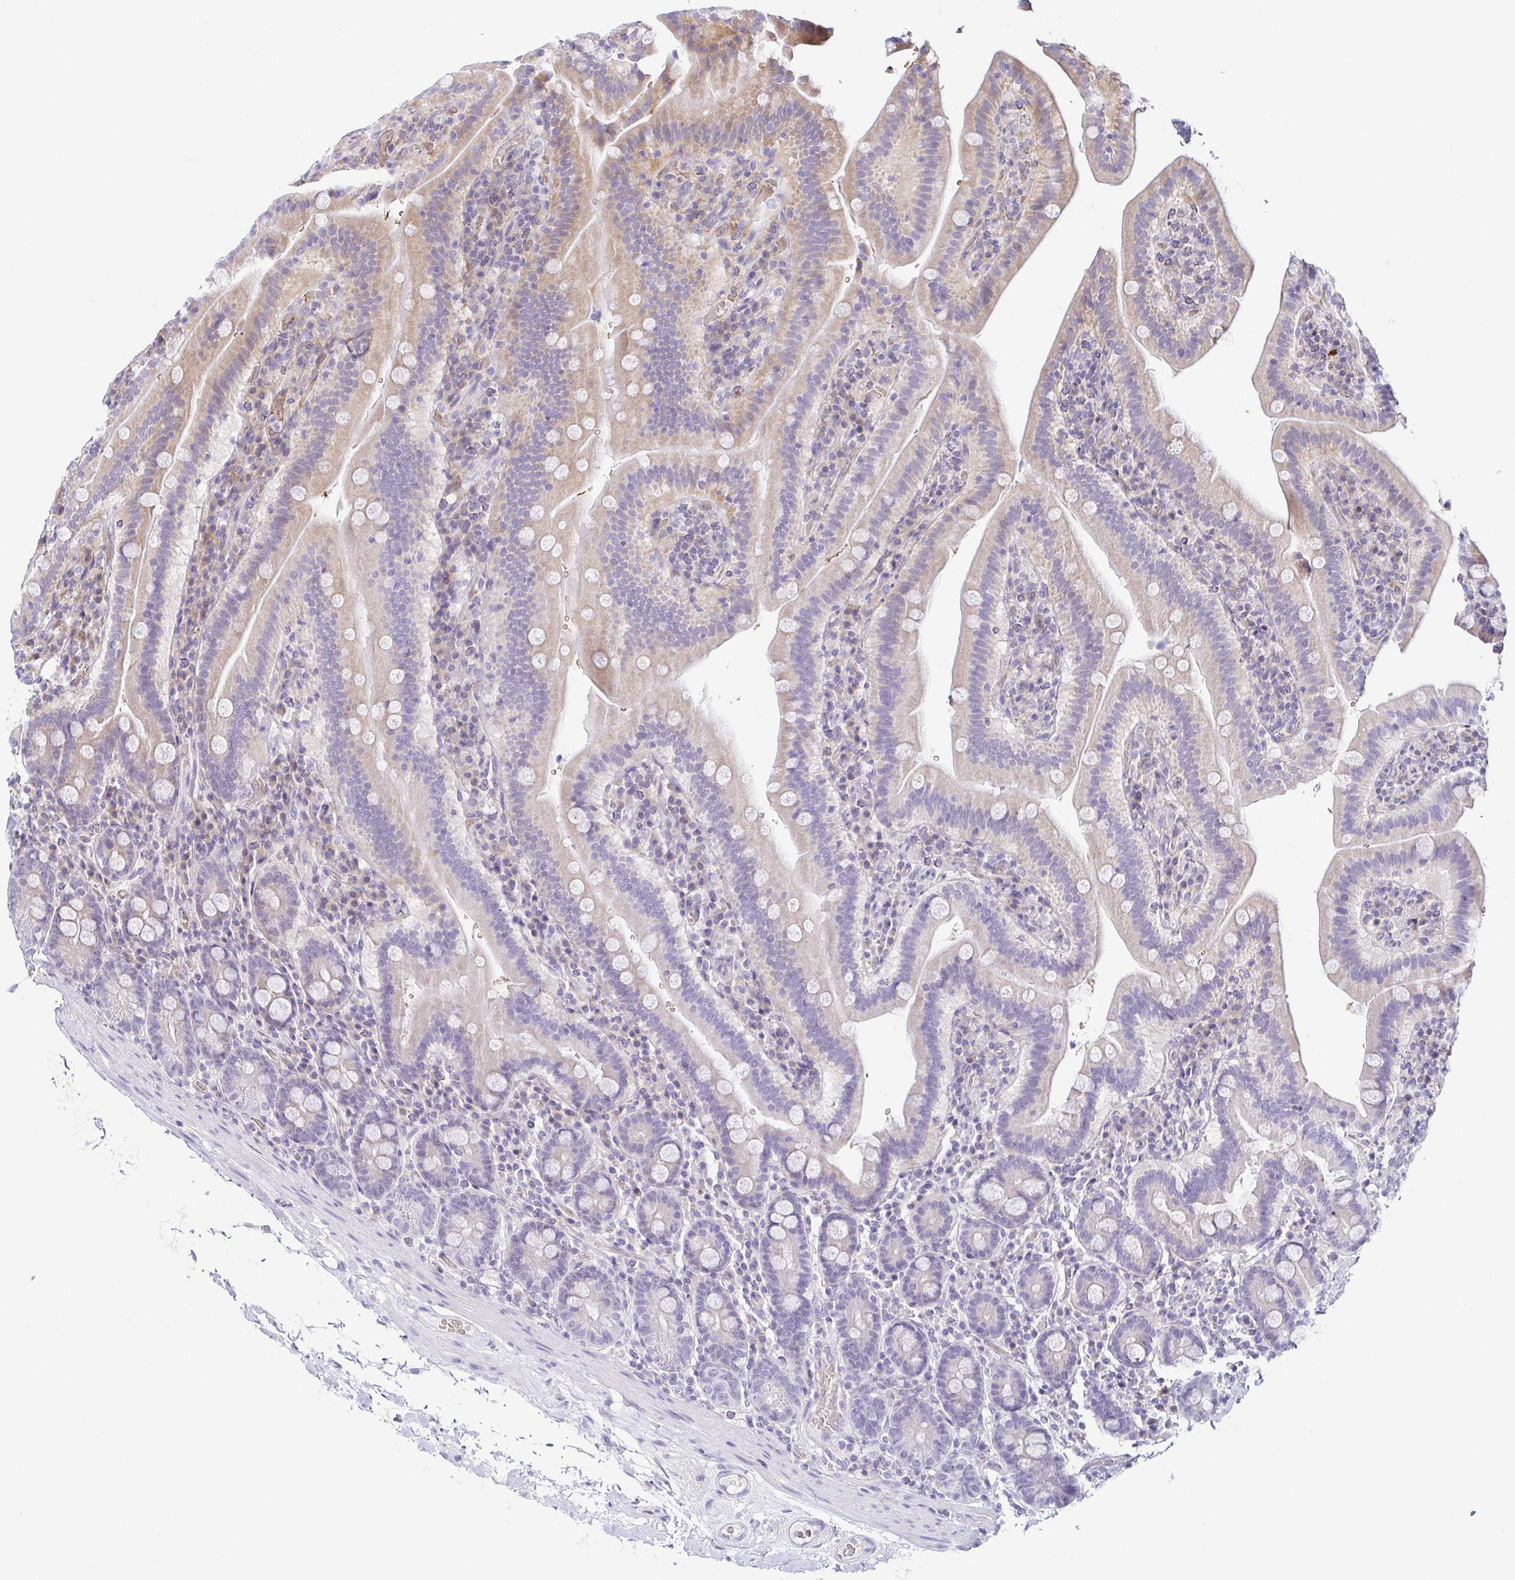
{"staining": {"intensity": "weak", "quantity": "25%-75%", "location": "cytoplasmic/membranous"}, "tissue": "small intestine", "cell_type": "Glandular cells", "image_type": "normal", "snomed": [{"axis": "morphology", "description": "Normal tissue, NOS"}, {"axis": "topography", "description": "Small intestine"}], "caption": "The photomicrograph exhibits immunohistochemical staining of benign small intestine. There is weak cytoplasmic/membranous staining is present in about 25%-75% of glandular cells. (IHC, brightfield microscopy, high magnification).", "gene": "FAM162B", "patient": {"sex": "male", "age": 26}}